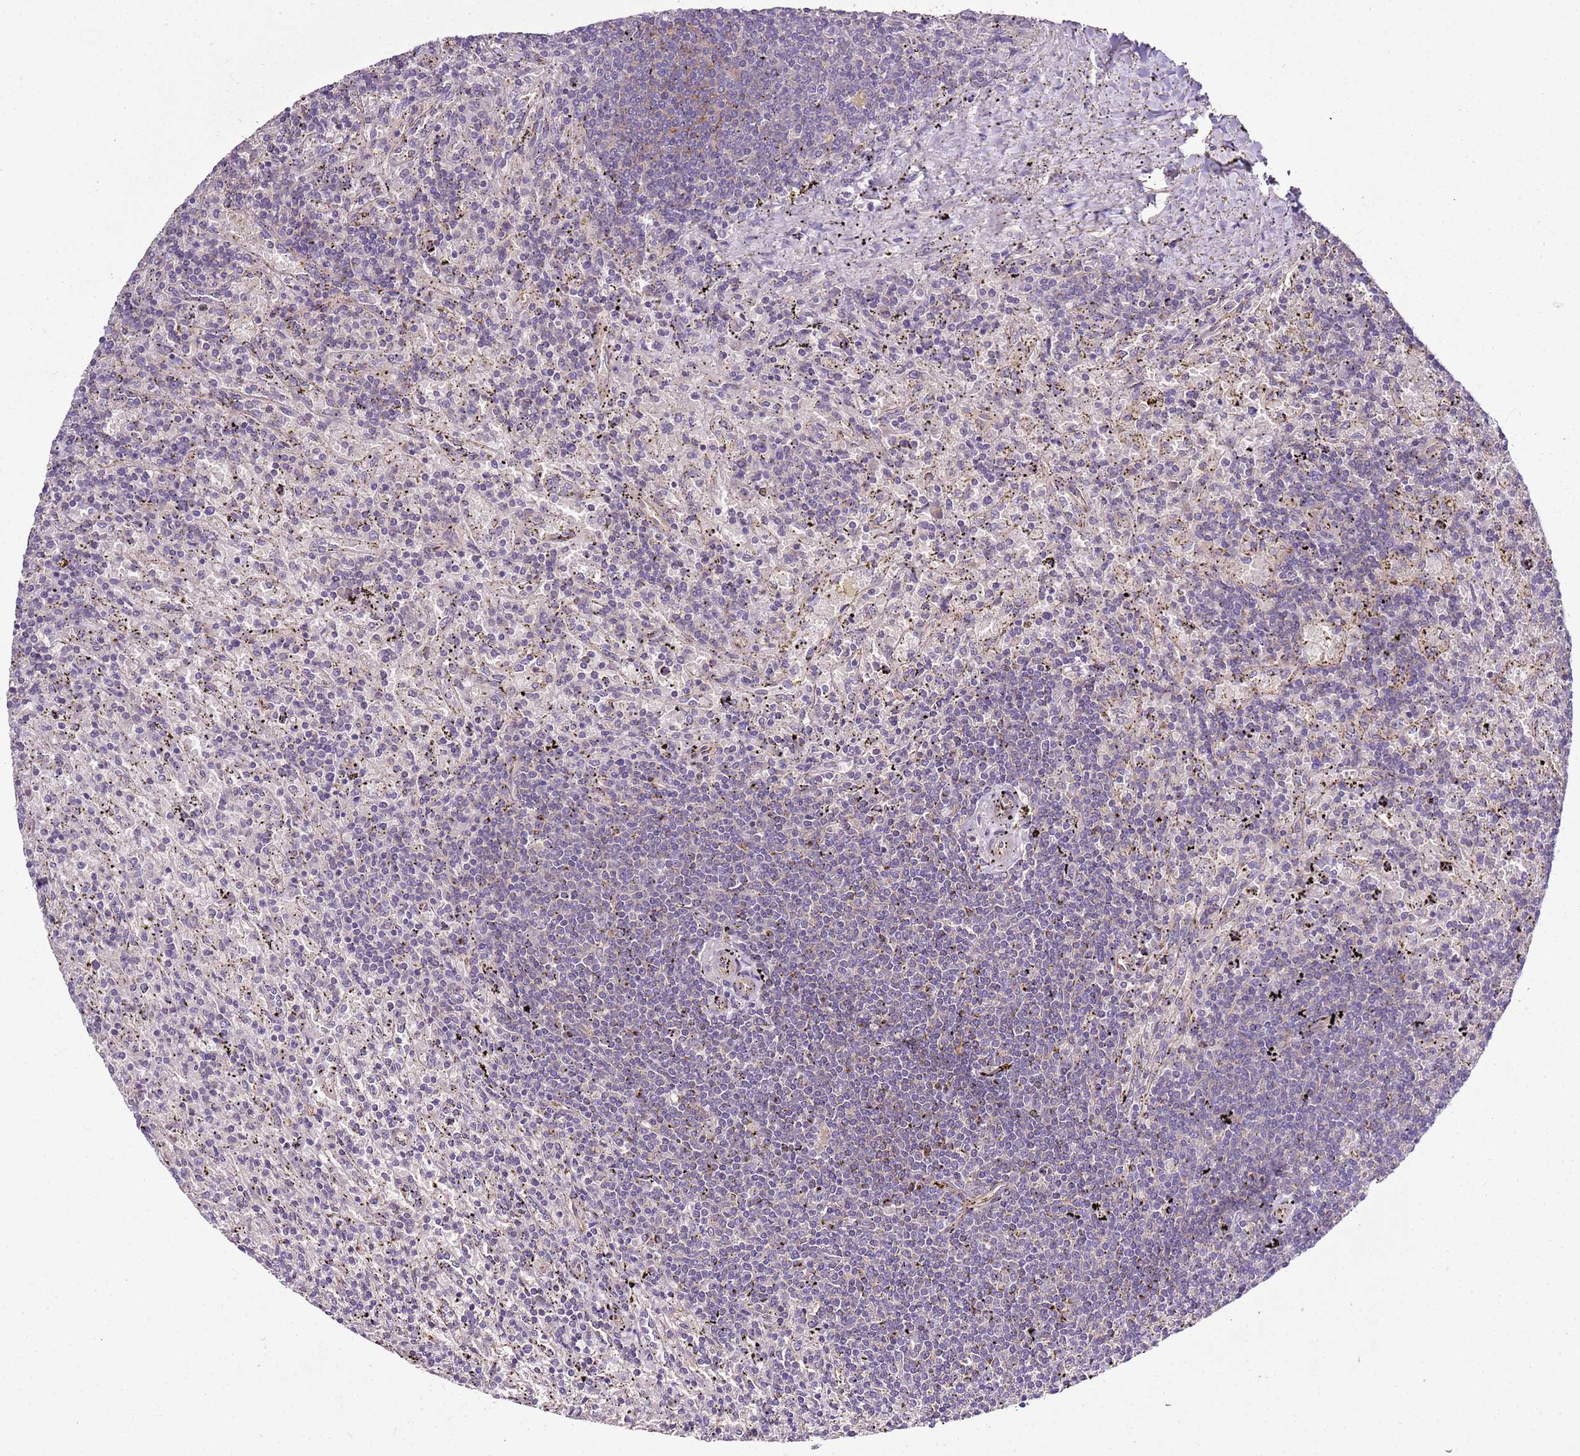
{"staining": {"intensity": "negative", "quantity": "none", "location": "none"}, "tissue": "lymphoma", "cell_type": "Tumor cells", "image_type": "cancer", "snomed": [{"axis": "morphology", "description": "Malignant lymphoma, non-Hodgkin's type, Low grade"}, {"axis": "topography", "description": "Spleen"}], "caption": "This image is of lymphoma stained with immunohistochemistry (IHC) to label a protein in brown with the nuclei are counter-stained blue. There is no expression in tumor cells.", "gene": "GNL1", "patient": {"sex": "male", "age": 76}}